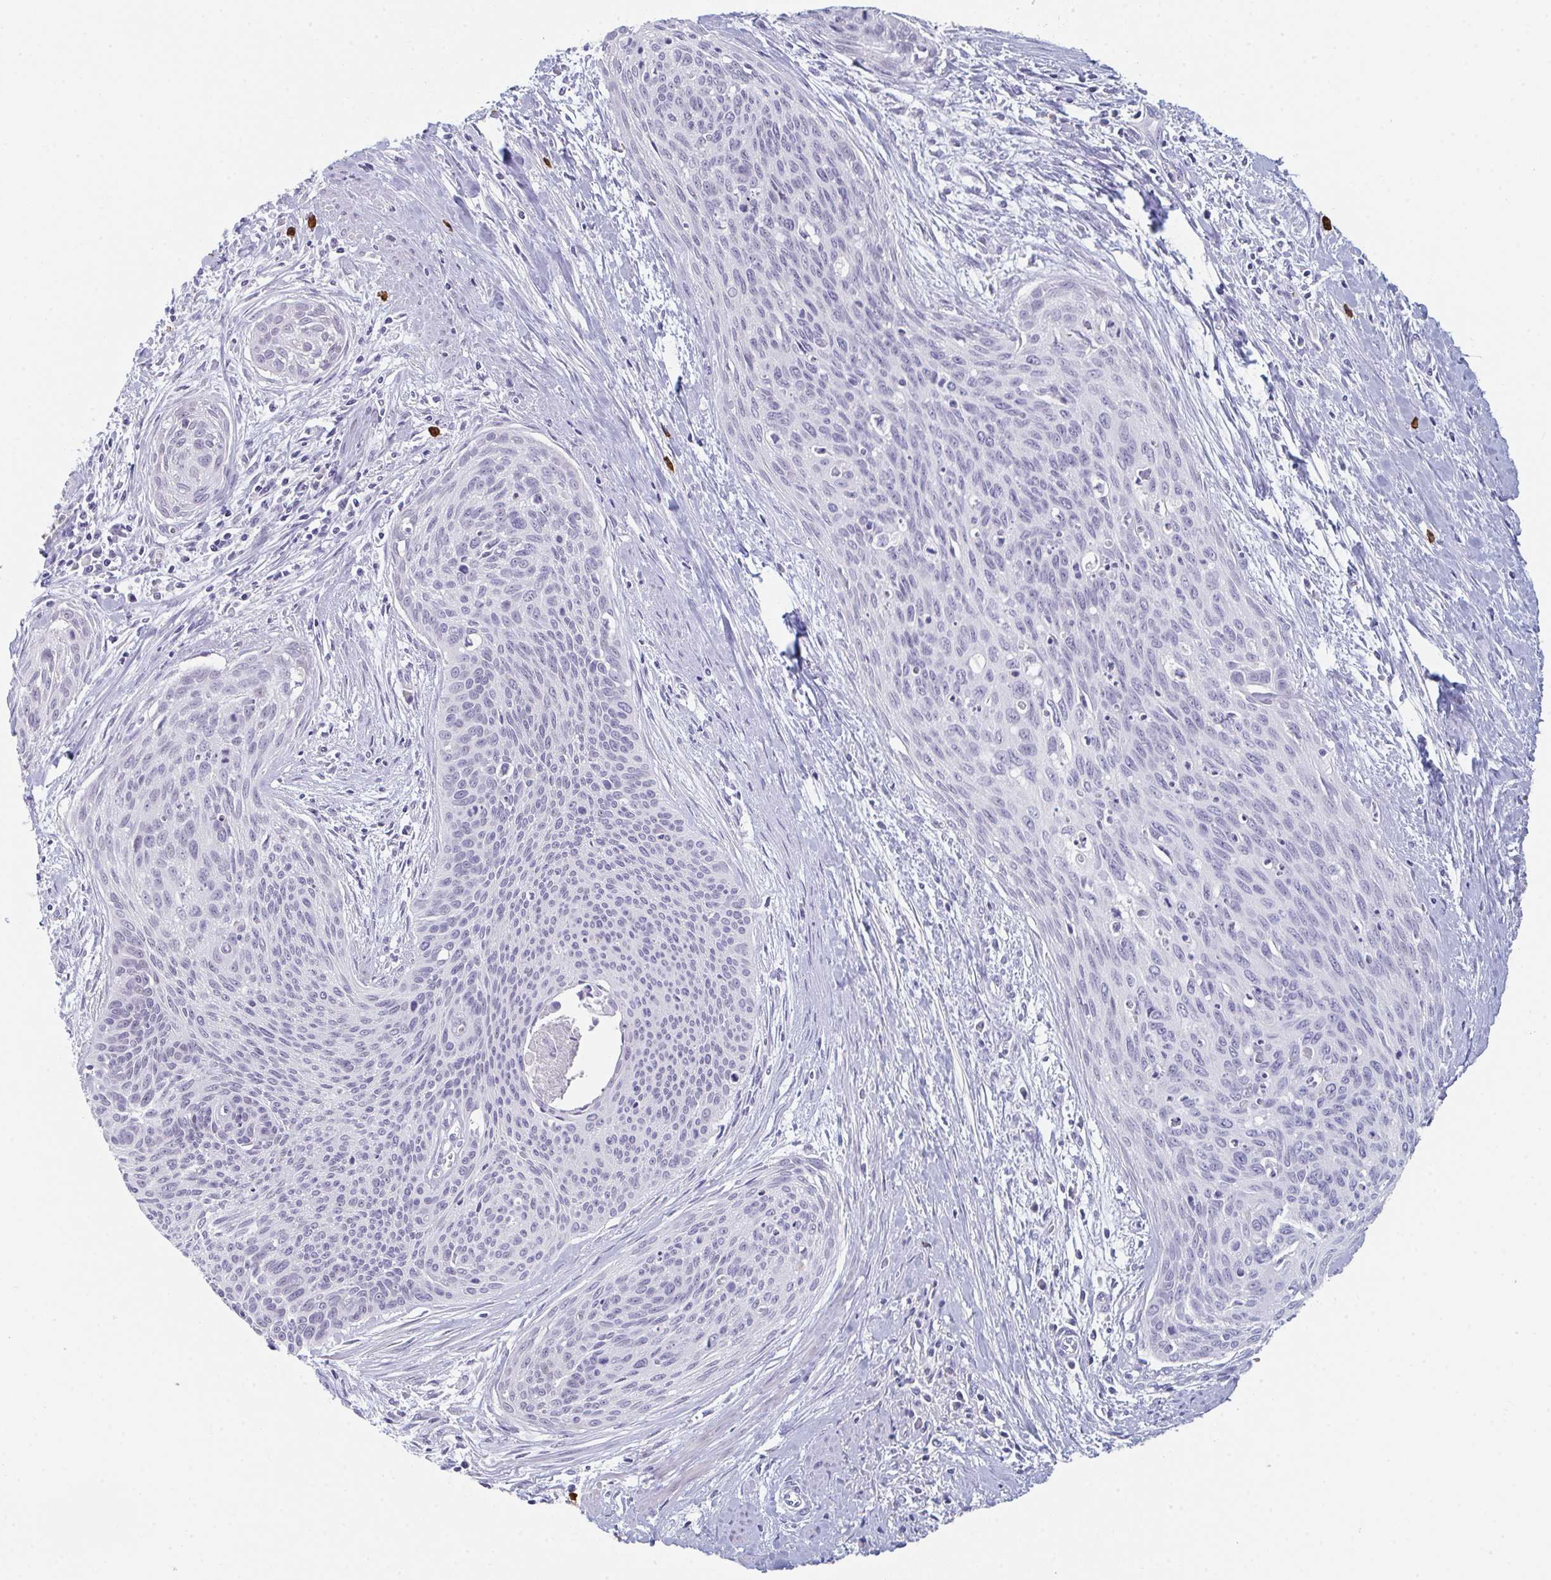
{"staining": {"intensity": "negative", "quantity": "none", "location": "none"}, "tissue": "cervical cancer", "cell_type": "Tumor cells", "image_type": "cancer", "snomed": [{"axis": "morphology", "description": "Squamous cell carcinoma, NOS"}, {"axis": "topography", "description": "Cervix"}], "caption": "Image shows no protein positivity in tumor cells of cervical cancer tissue. (DAB (3,3'-diaminobenzidine) immunohistochemistry, high magnification).", "gene": "RUBCN", "patient": {"sex": "female", "age": 55}}